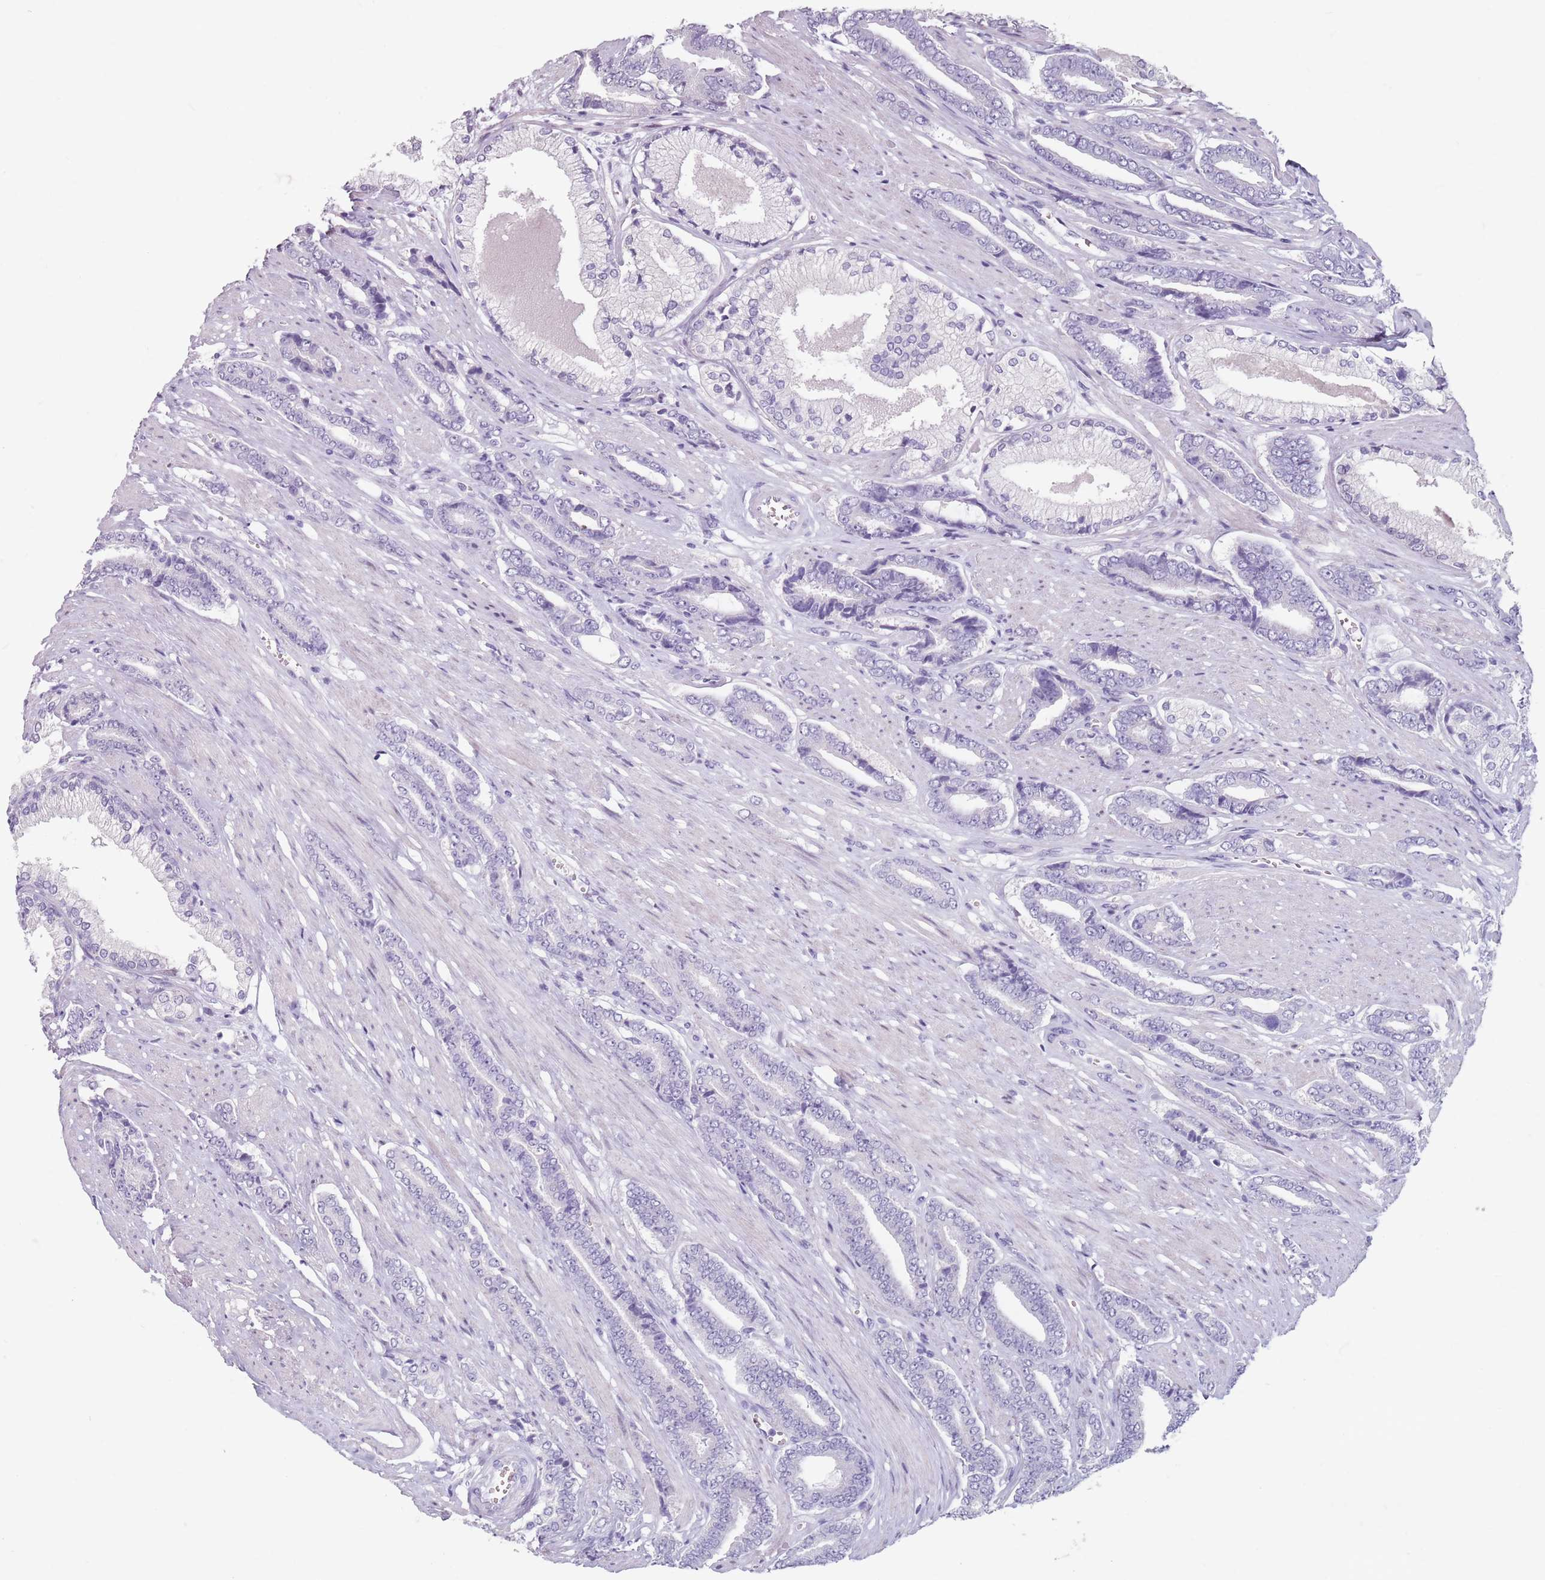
{"staining": {"intensity": "negative", "quantity": "none", "location": "none"}, "tissue": "prostate cancer", "cell_type": "Tumor cells", "image_type": "cancer", "snomed": [{"axis": "morphology", "description": "Adenocarcinoma, NOS"}, {"axis": "topography", "description": "Prostate and seminal vesicle, NOS"}], "caption": "Immunohistochemistry micrograph of neoplastic tissue: human adenocarcinoma (prostate) stained with DAB (3,3'-diaminobenzidine) exhibits no significant protein expression in tumor cells.", "gene": "SPESP1", "patient": {"sex": "male", "age": 76}}